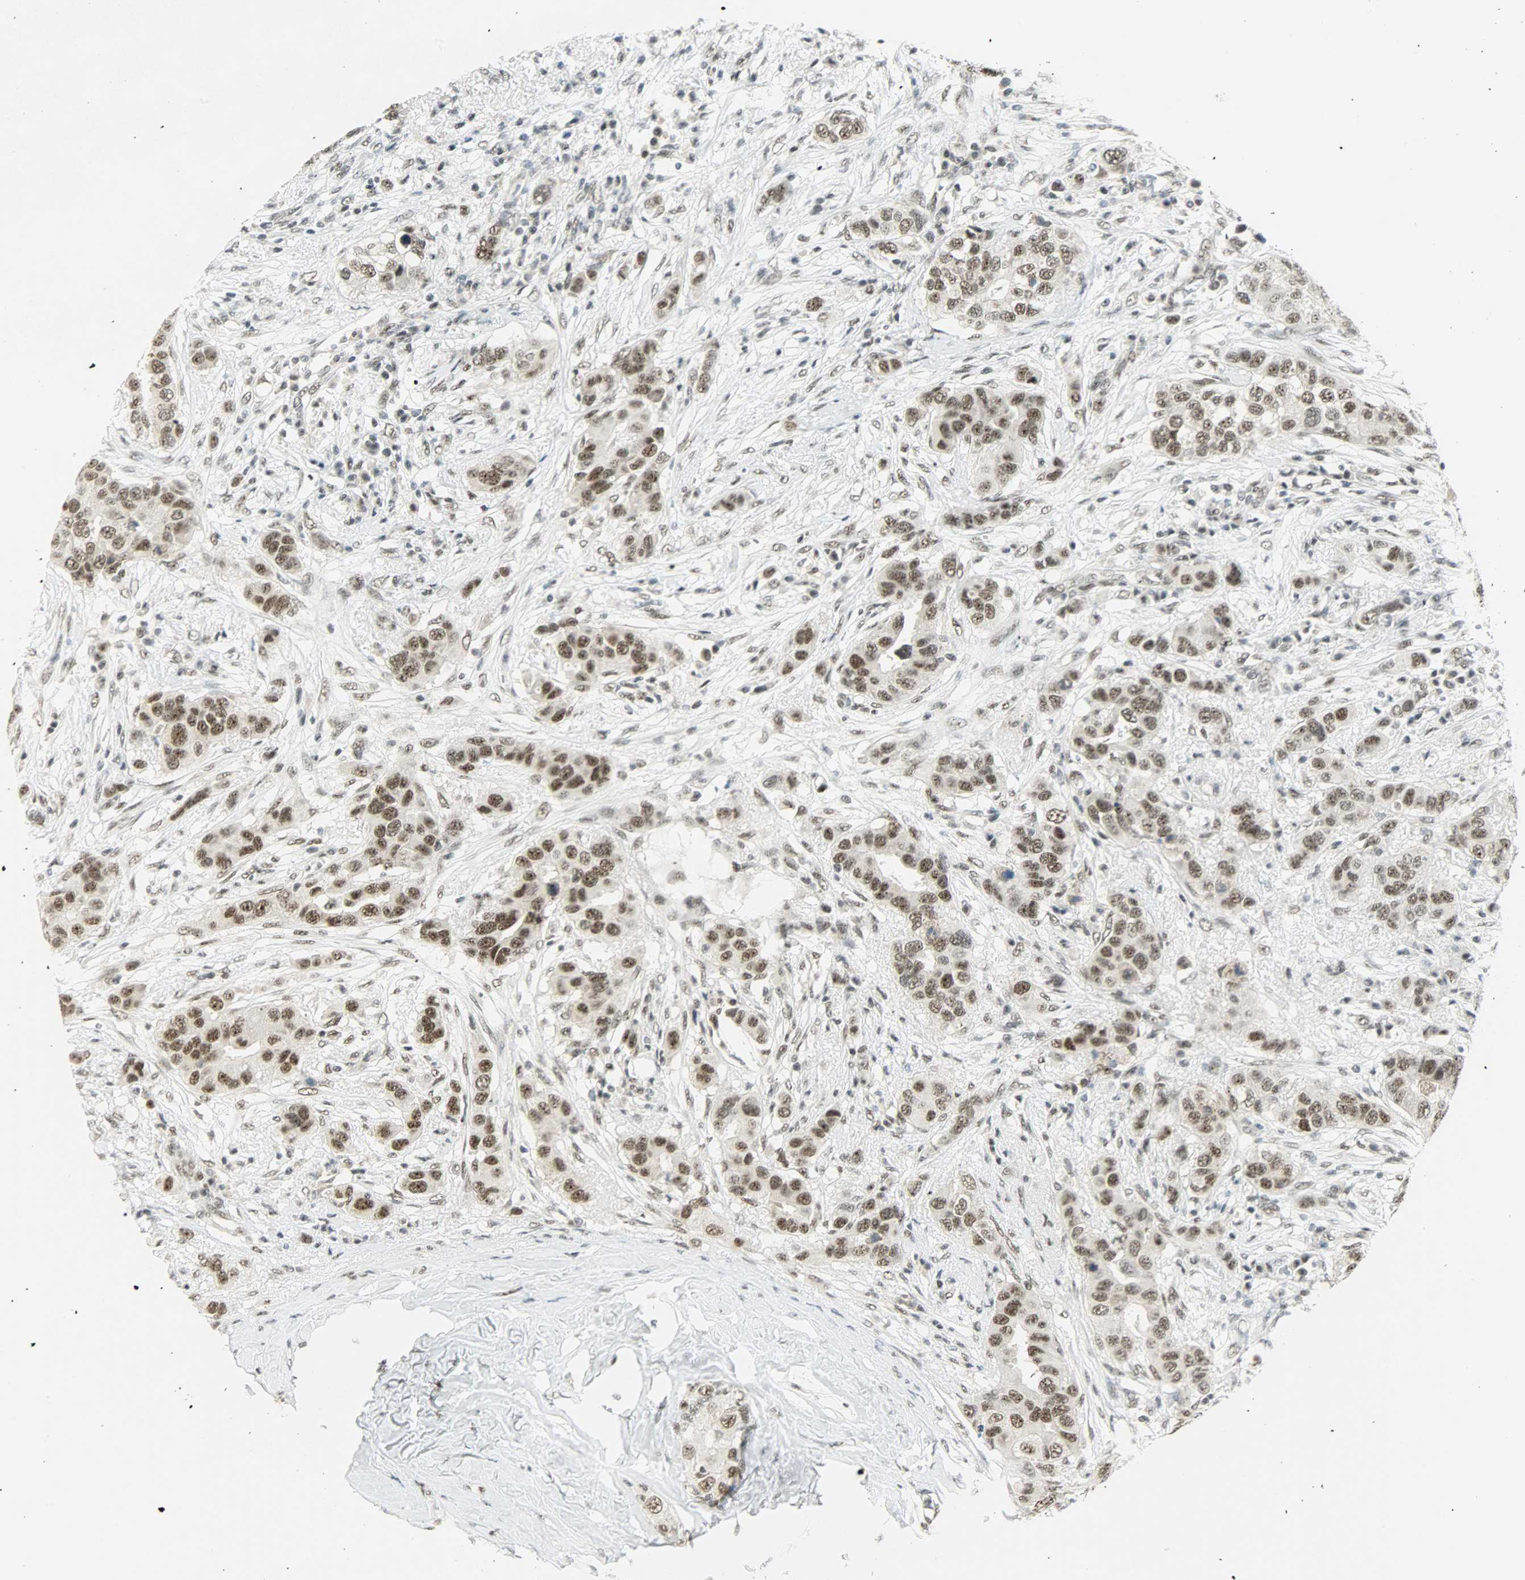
{"staining": {"intensity": "strong", "quantity": ">75%", "location": "nuclear"}, "tissue": "breast cancer", "cell_type": "Tumor cells", "image_type": "cancer", "snomed": [{"axis": "morphology", "description": "Duct carcinoma"}, {"axis": "topography", "description": "Breast"}], "caption": "IHC histopathology image of infiltrating ductal carcinoma (breast) stained for a protein (brown), which reveals high levels of strong nuclear expression in about >75% of tumor cells.", "gene": "SUGP1", "patient": {"sex": "female", "age": 50}}